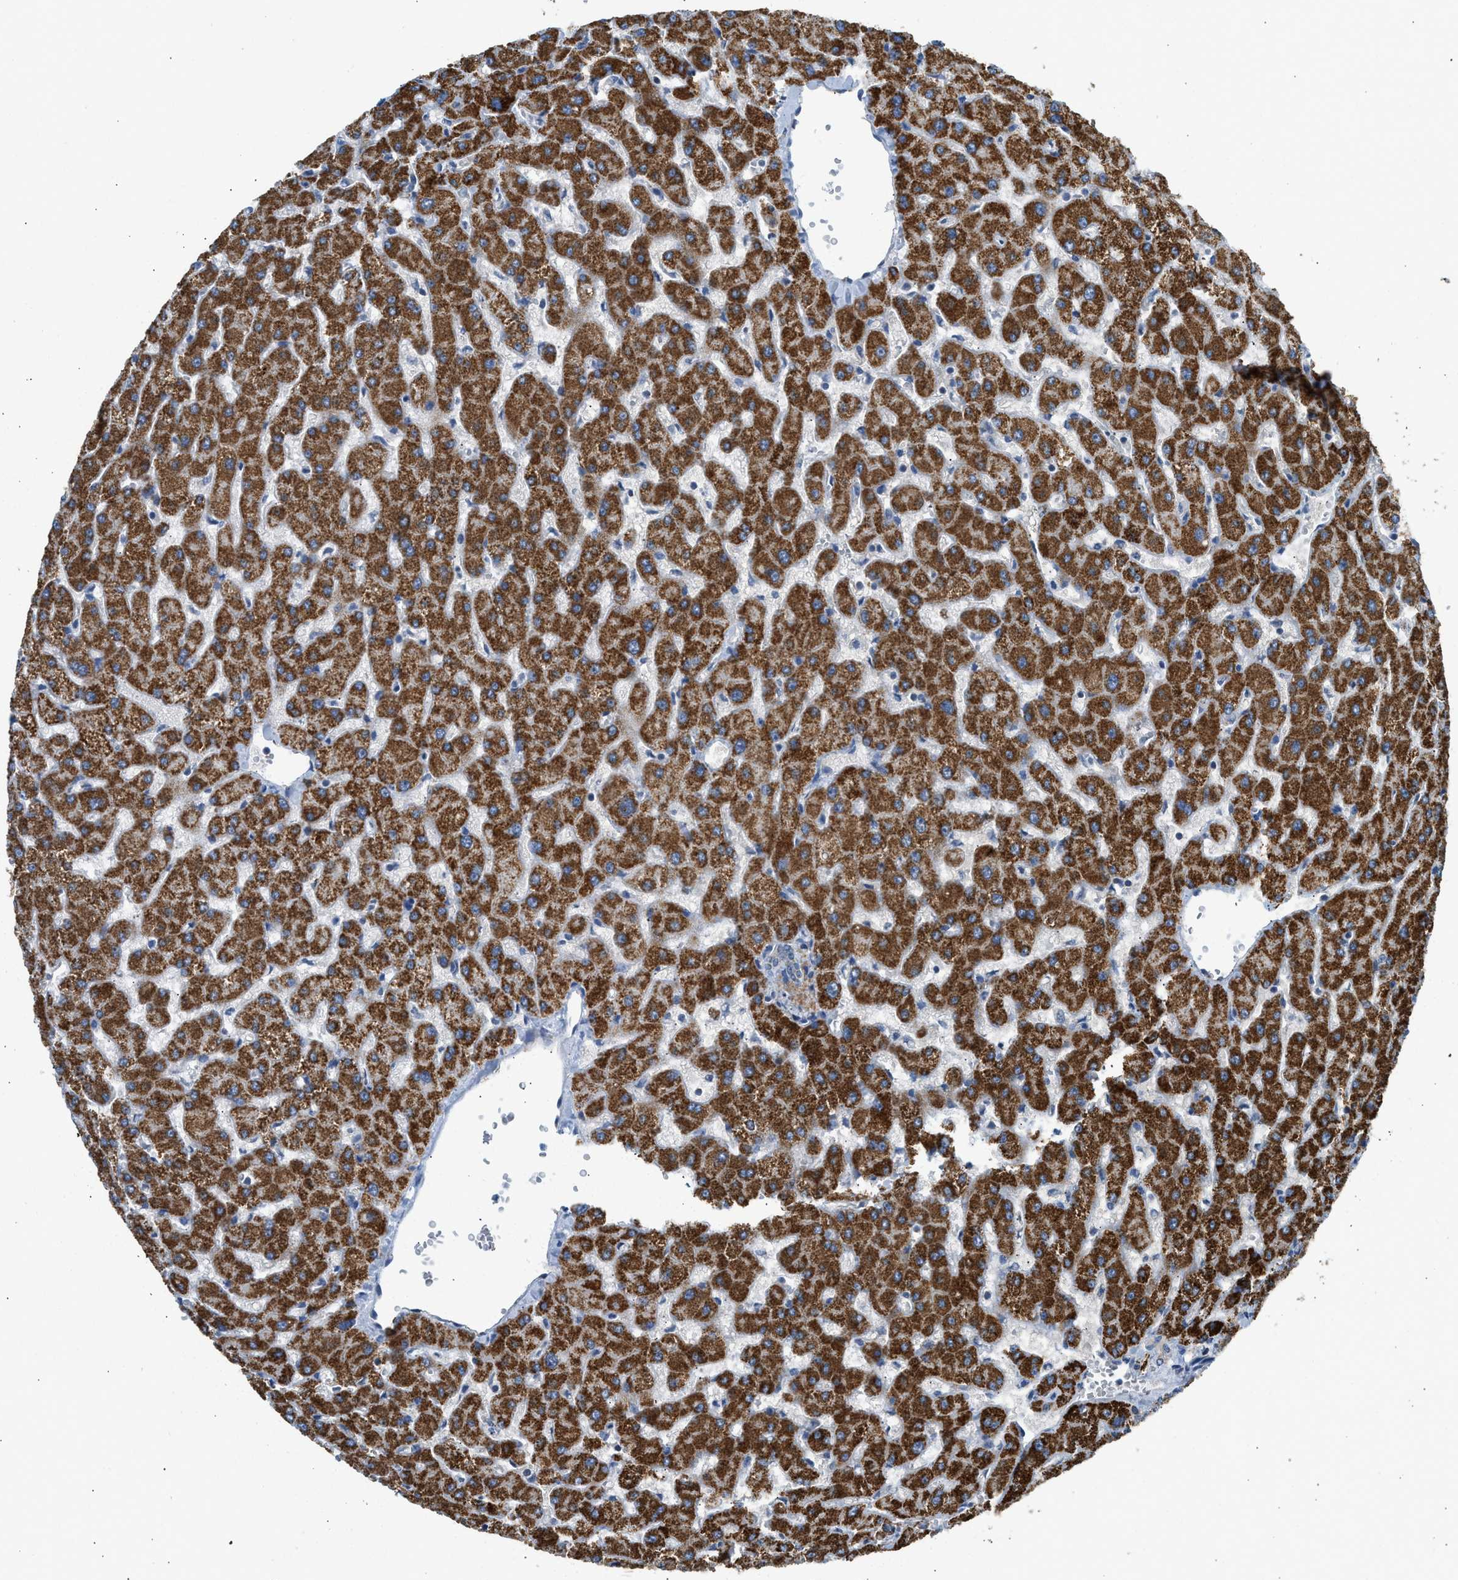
{"staining": {"intensity": "weak", "quantity": "25%-75%", "location": "cytoplasmic/membranous"}, "tissue": "liver", "cell_type": "Cholangiocytes", "image_type": "normal", "snomed": [{"axis": "morphology", "description": "Normal tissue, NOS"}, {"axis": "topography", "description": "Liver"}], "caption": "Immunohistochemical staining of normal liver demonstrates weak cytoplasmic/membranous protein staining in about 25%-75% of cholangiocytes.", "gene": "GOT2", "patient": {"sex": "female", "age": 63}}